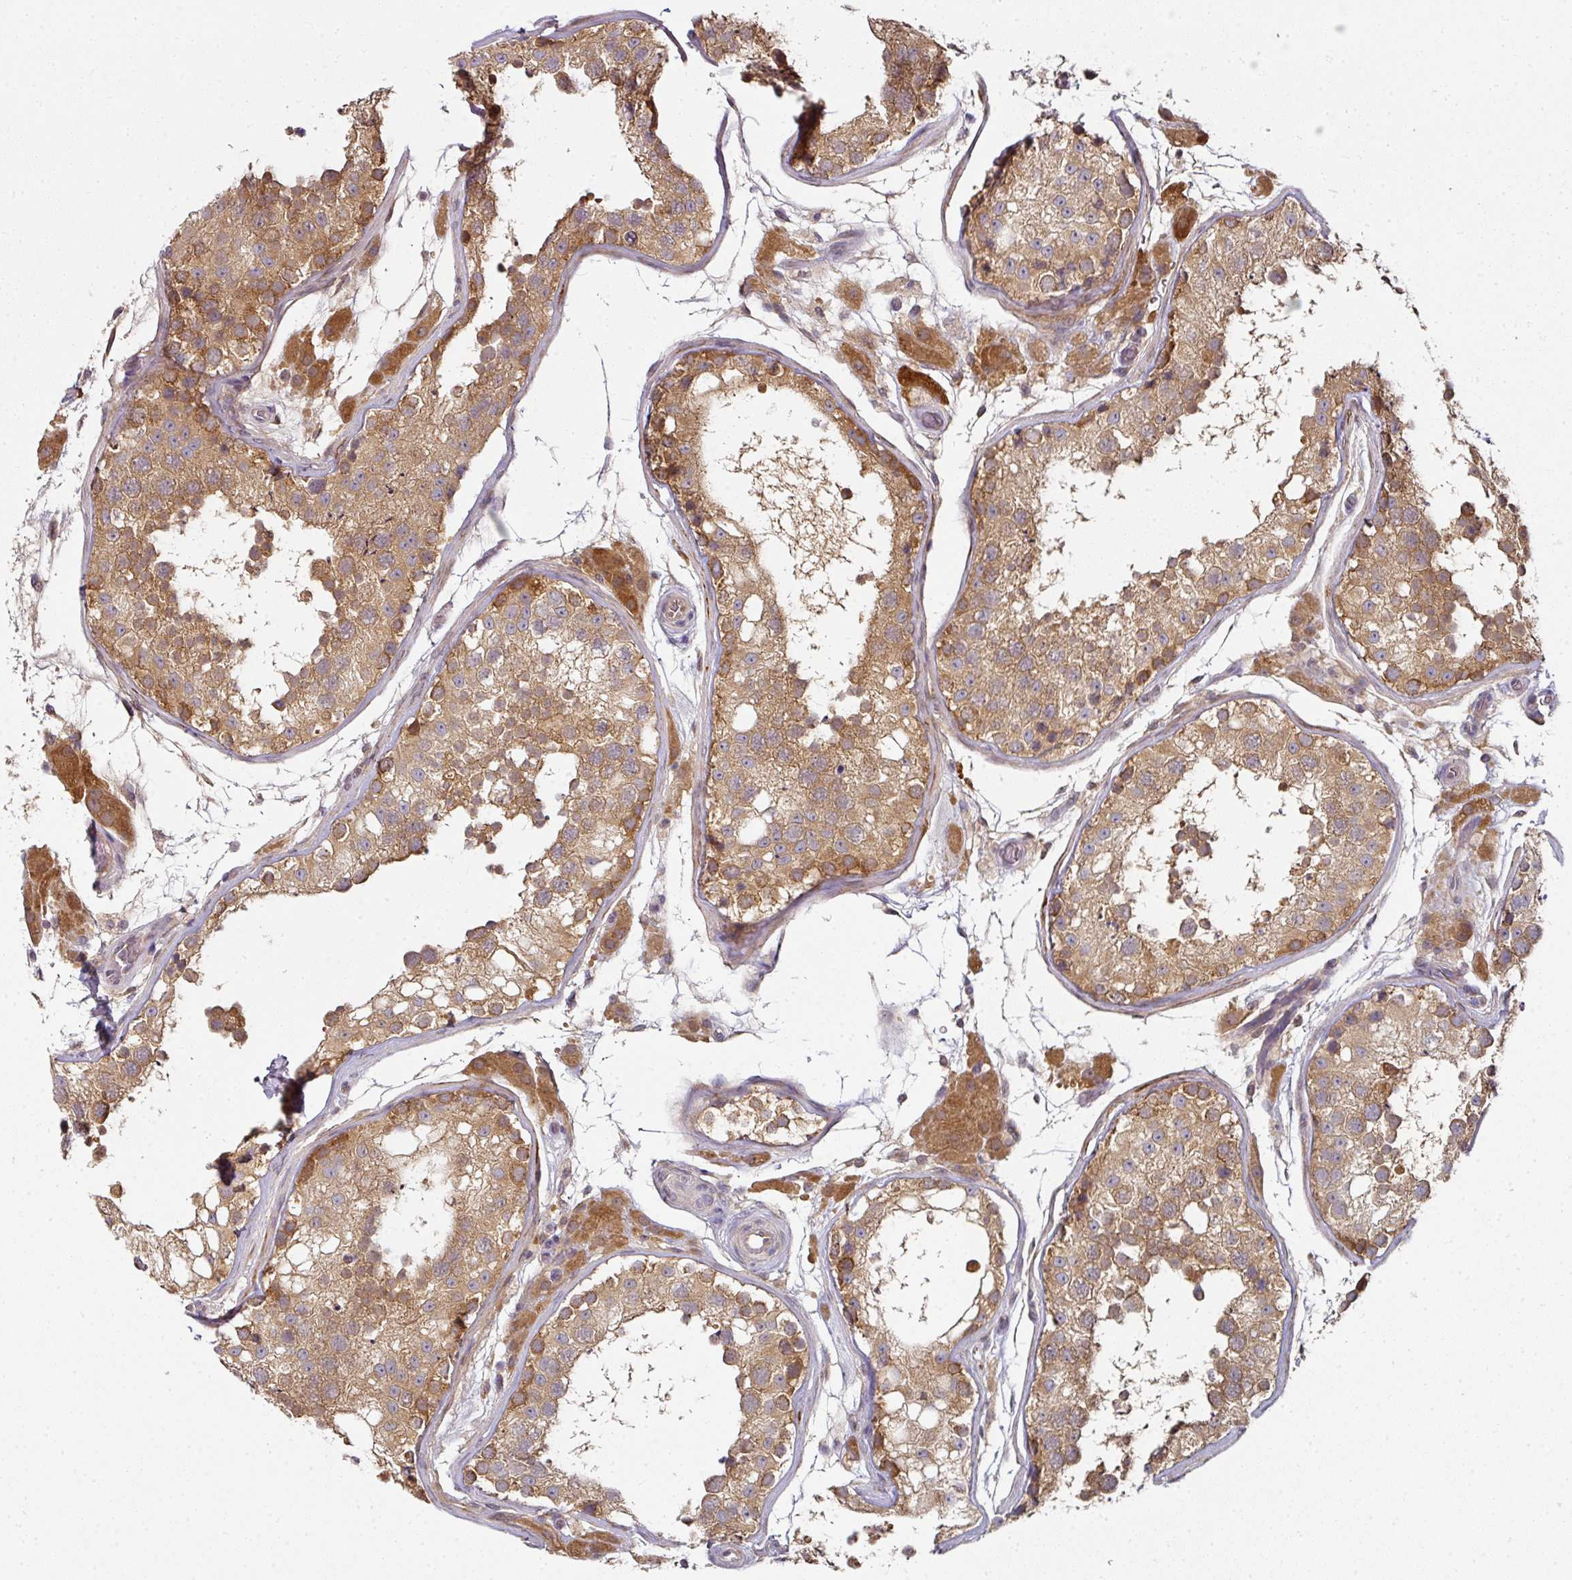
{"staining": {"intensity": "moderate", "quantity": ">75%", "location": "cytoplasmic/membranous"}, "tissue": "testis", "cell_type": "Cells in seminiferous ducts", "image_type": "normal", "snomed": [{"axis": "morphology", "description": "Normal tissue, NOS"}, {"axis": "topography", "description": "Testis"}], "caption": "Immunohistochemistry of unremarkable testis demonstrates medium levels of moderate cytoplasmic/membranous staining in approximately >75% of cells in seminiferous ducts.", "gene": "MAP2K2", "patient": {"sex": "male", "age": 26}}